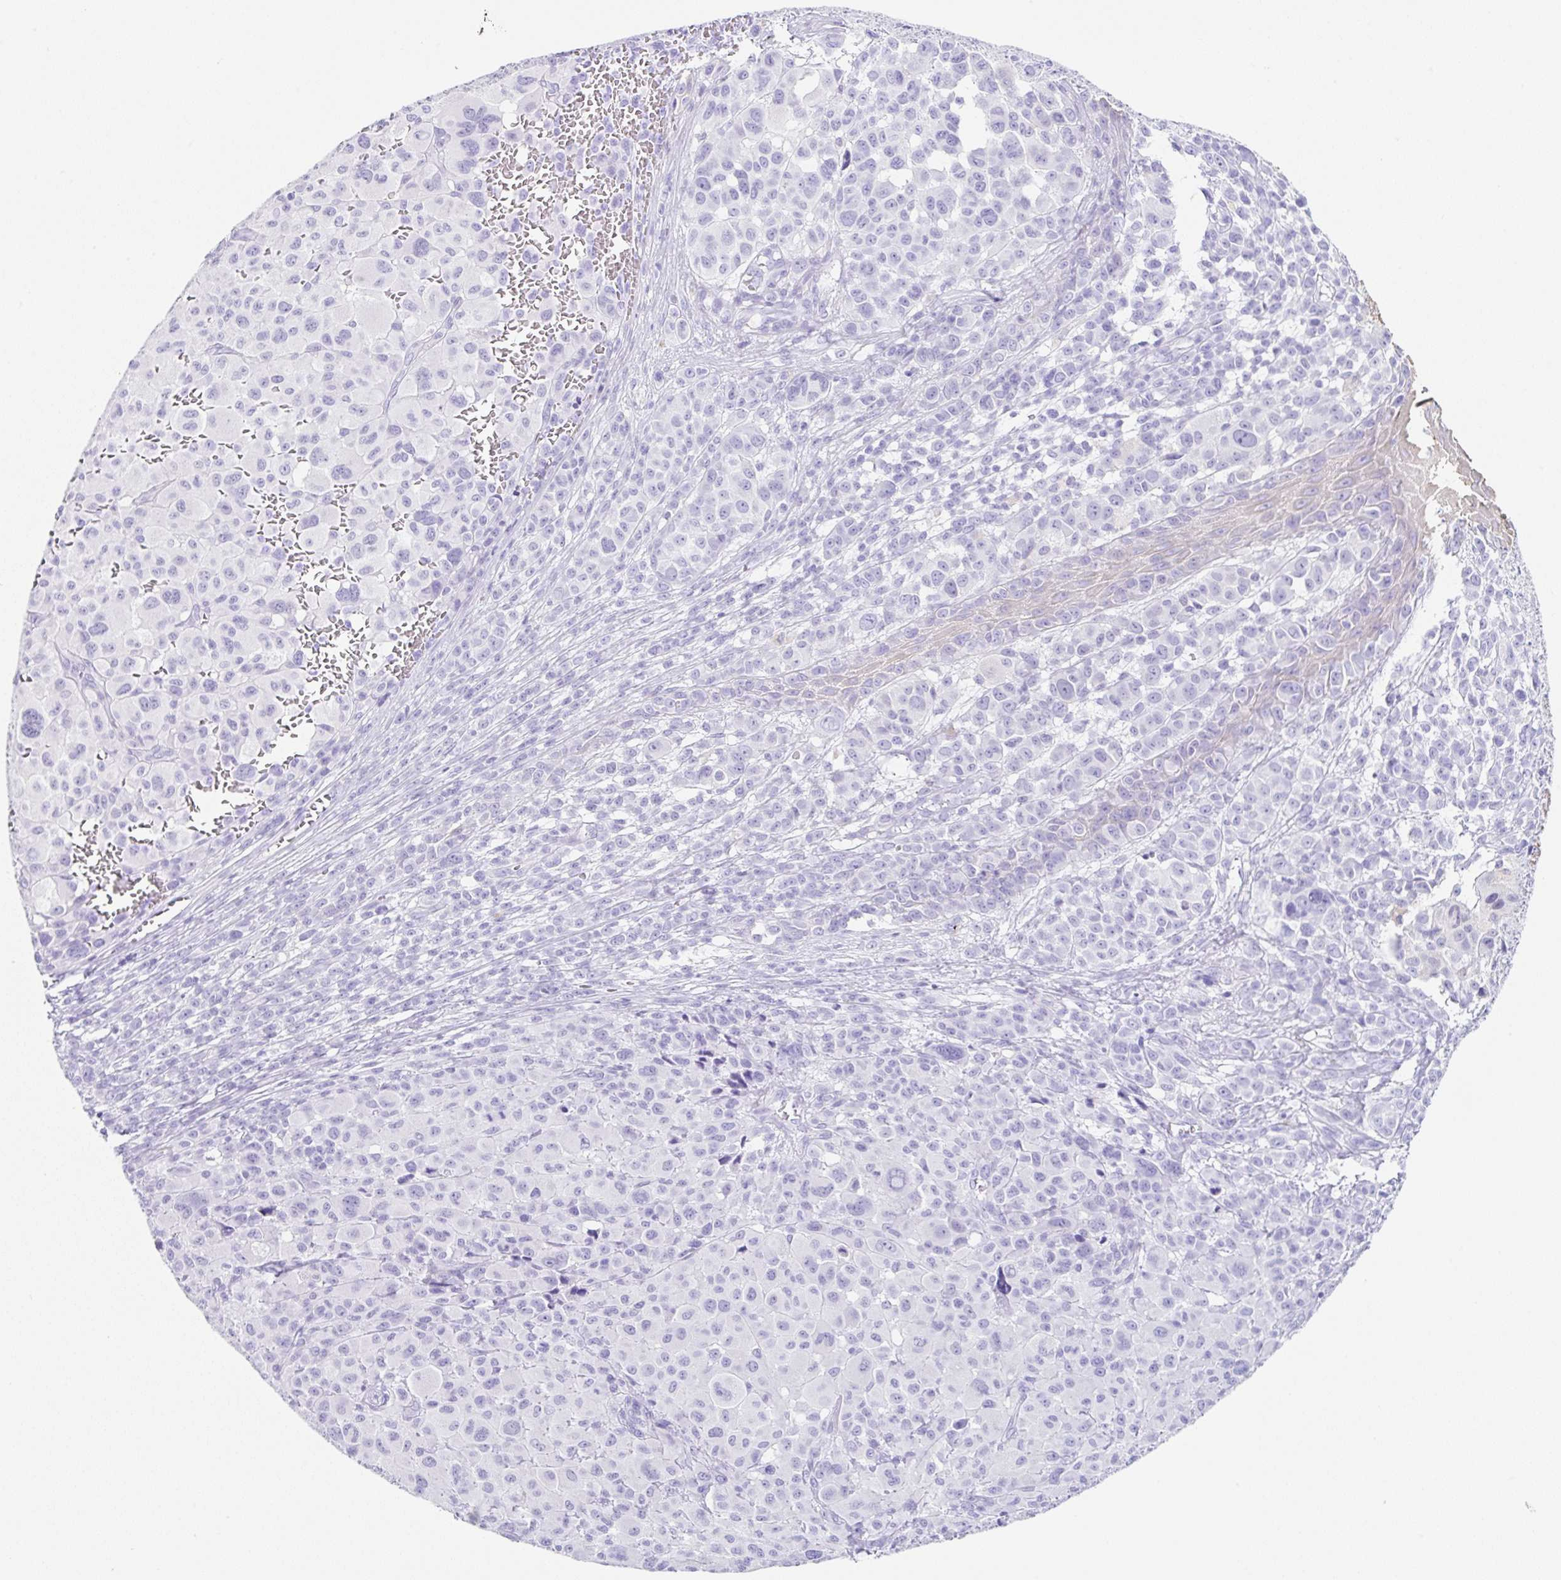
{"staining": {"intensity": "negative", "quantity": "none", "location": "none"}, "tissue": "melanoma", "cell_type": "Tumor cells", "image_type": "cancer", "snomed": [{"axis": "morphology", "description": "Malignant melanoma, NOS"}, {"axis": "topography", "description": "Skin"}], "caption": "Tumor cells are negative for protein expression in human melanoma.", "gene": "CLDND2", "patient": {"sex": "female", "age": 74}}